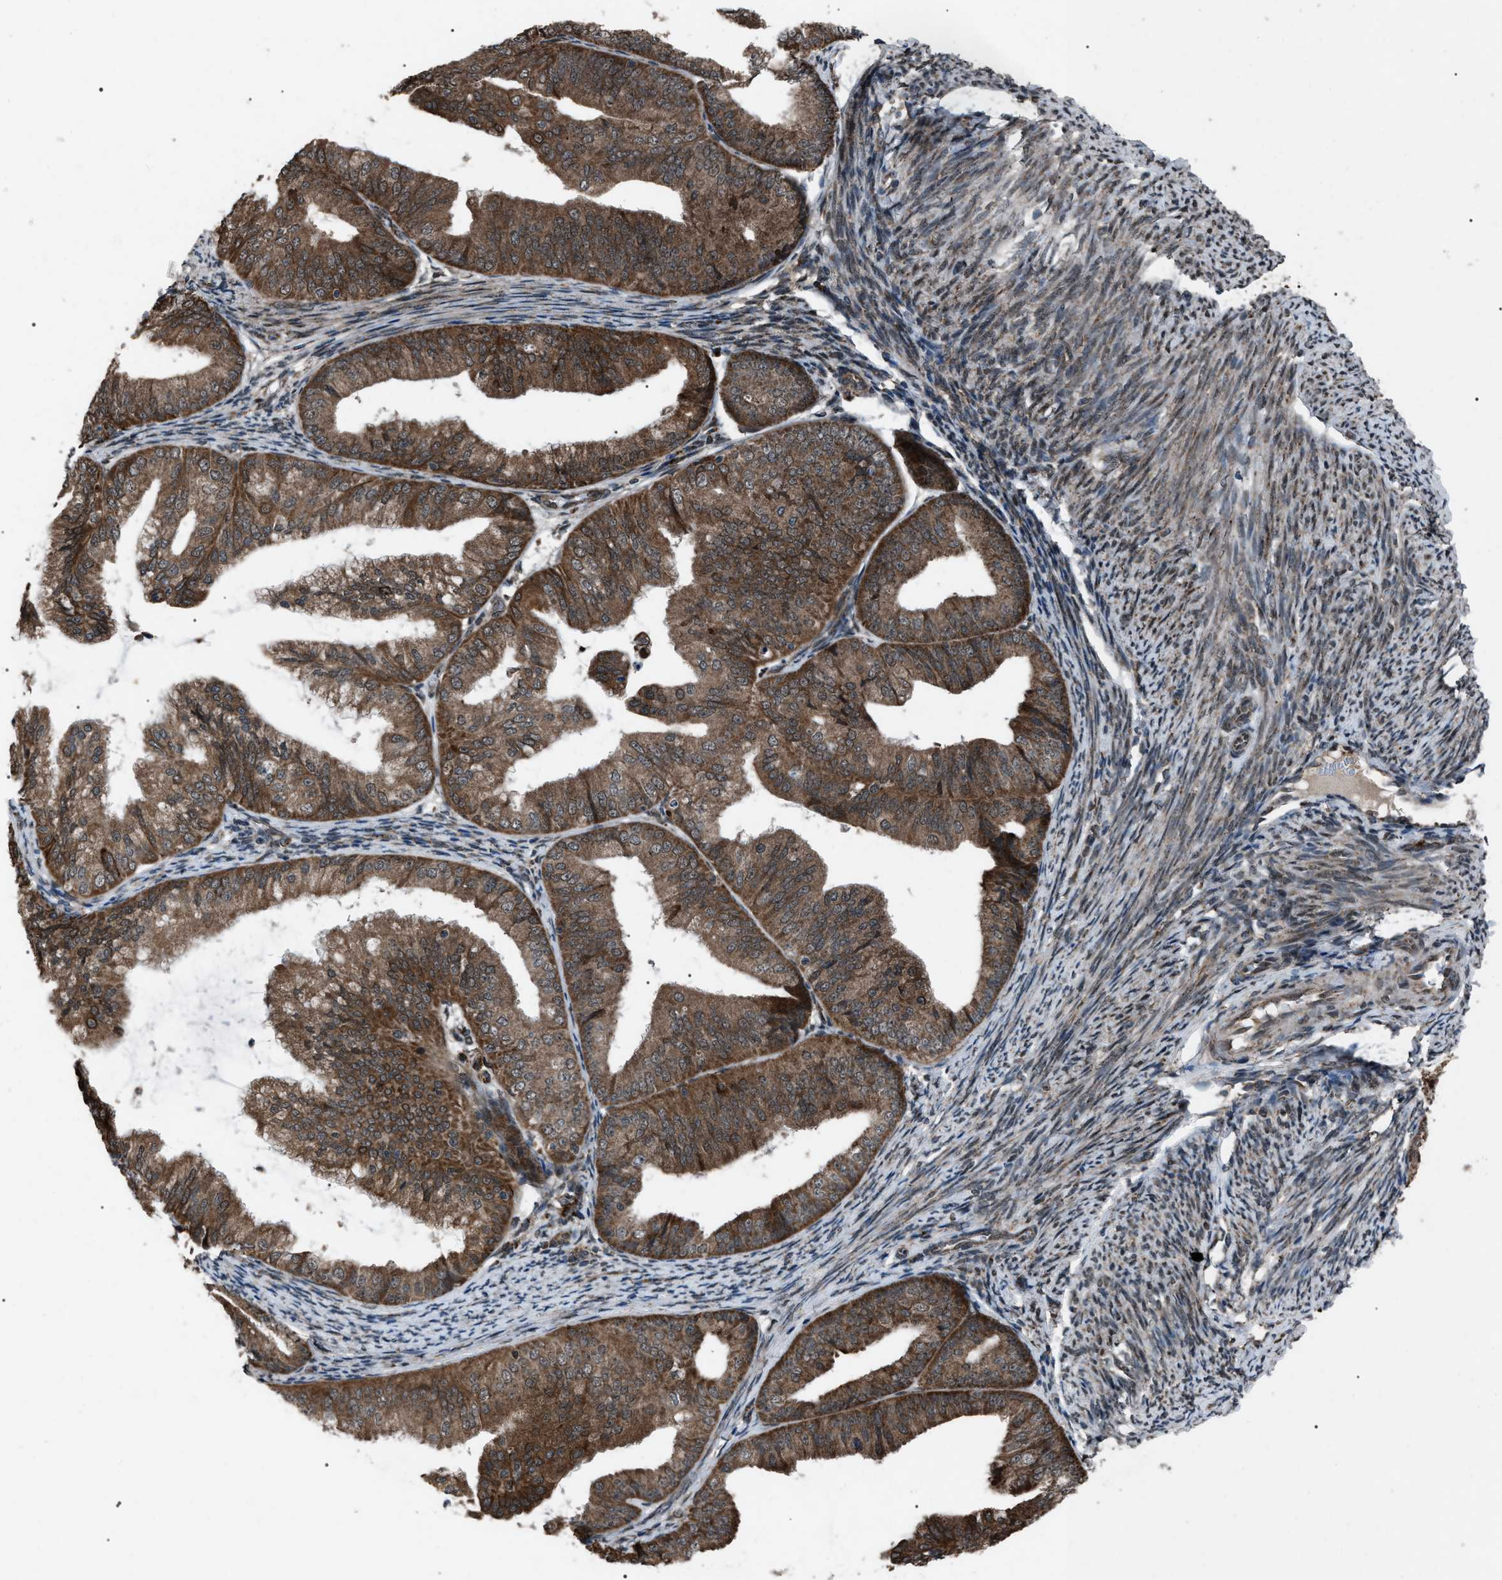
{"staining": {"intensity": "moderate", "quantity": ">75%", "location": "cytoplasmic/membranous"}, "tissue": "endometrial cancer", "cell_type": "Tumor cells", "image_type": "cancer", "snomed": [{"axis": "morphology", "description": "Adenocarcinoma, NOS"}, {"axis": "topography", "description": "Endometrium"}], "caption": "A histopathology image of human endometrial adenocarcinoma stained for a protein exhibits moderate cytoplasmic/membranous brown staining in tumor cells.", "gene": "ZFAND2A", "patient": {"sex": "female", "age": 63}}